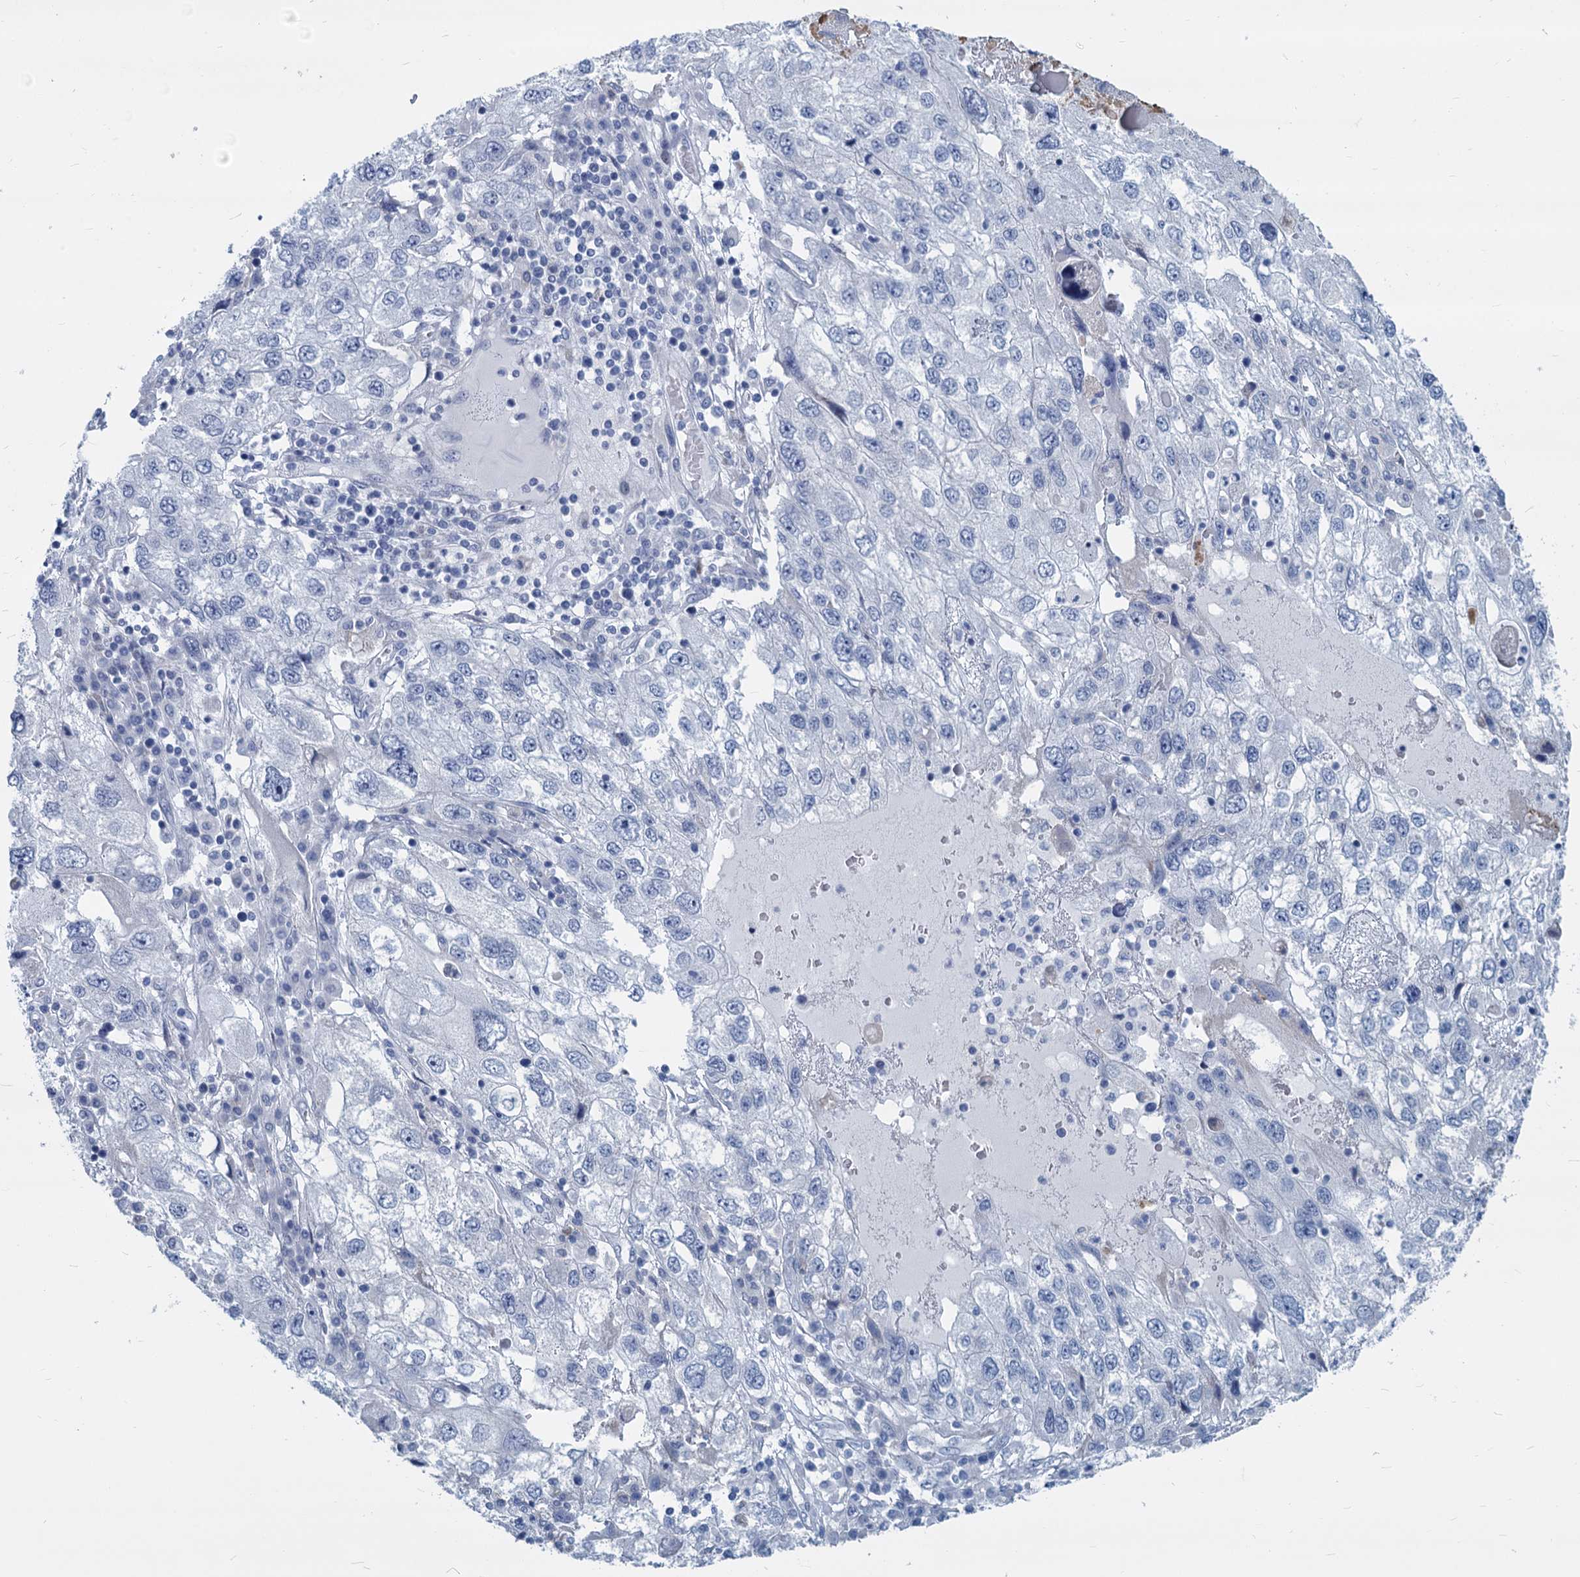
{"staining": {"intensity": "negative", "quantity": "none", "location": "none"}, "tissue": "endometrial cancer", "cell_type": "Tumor cells", "image_type": "cancer", "snomed": [{"axis": "morphology", "description": "Adenocarcinoma, NOS"}, {"axis": "topography", "description": "Endometrium"}], "caption": "Tumor cells show no significant protein positivity in adenocarcinoma (endometrial).", "gene": "GSTM3", "patient": {"sex": "female", "age": 49}}